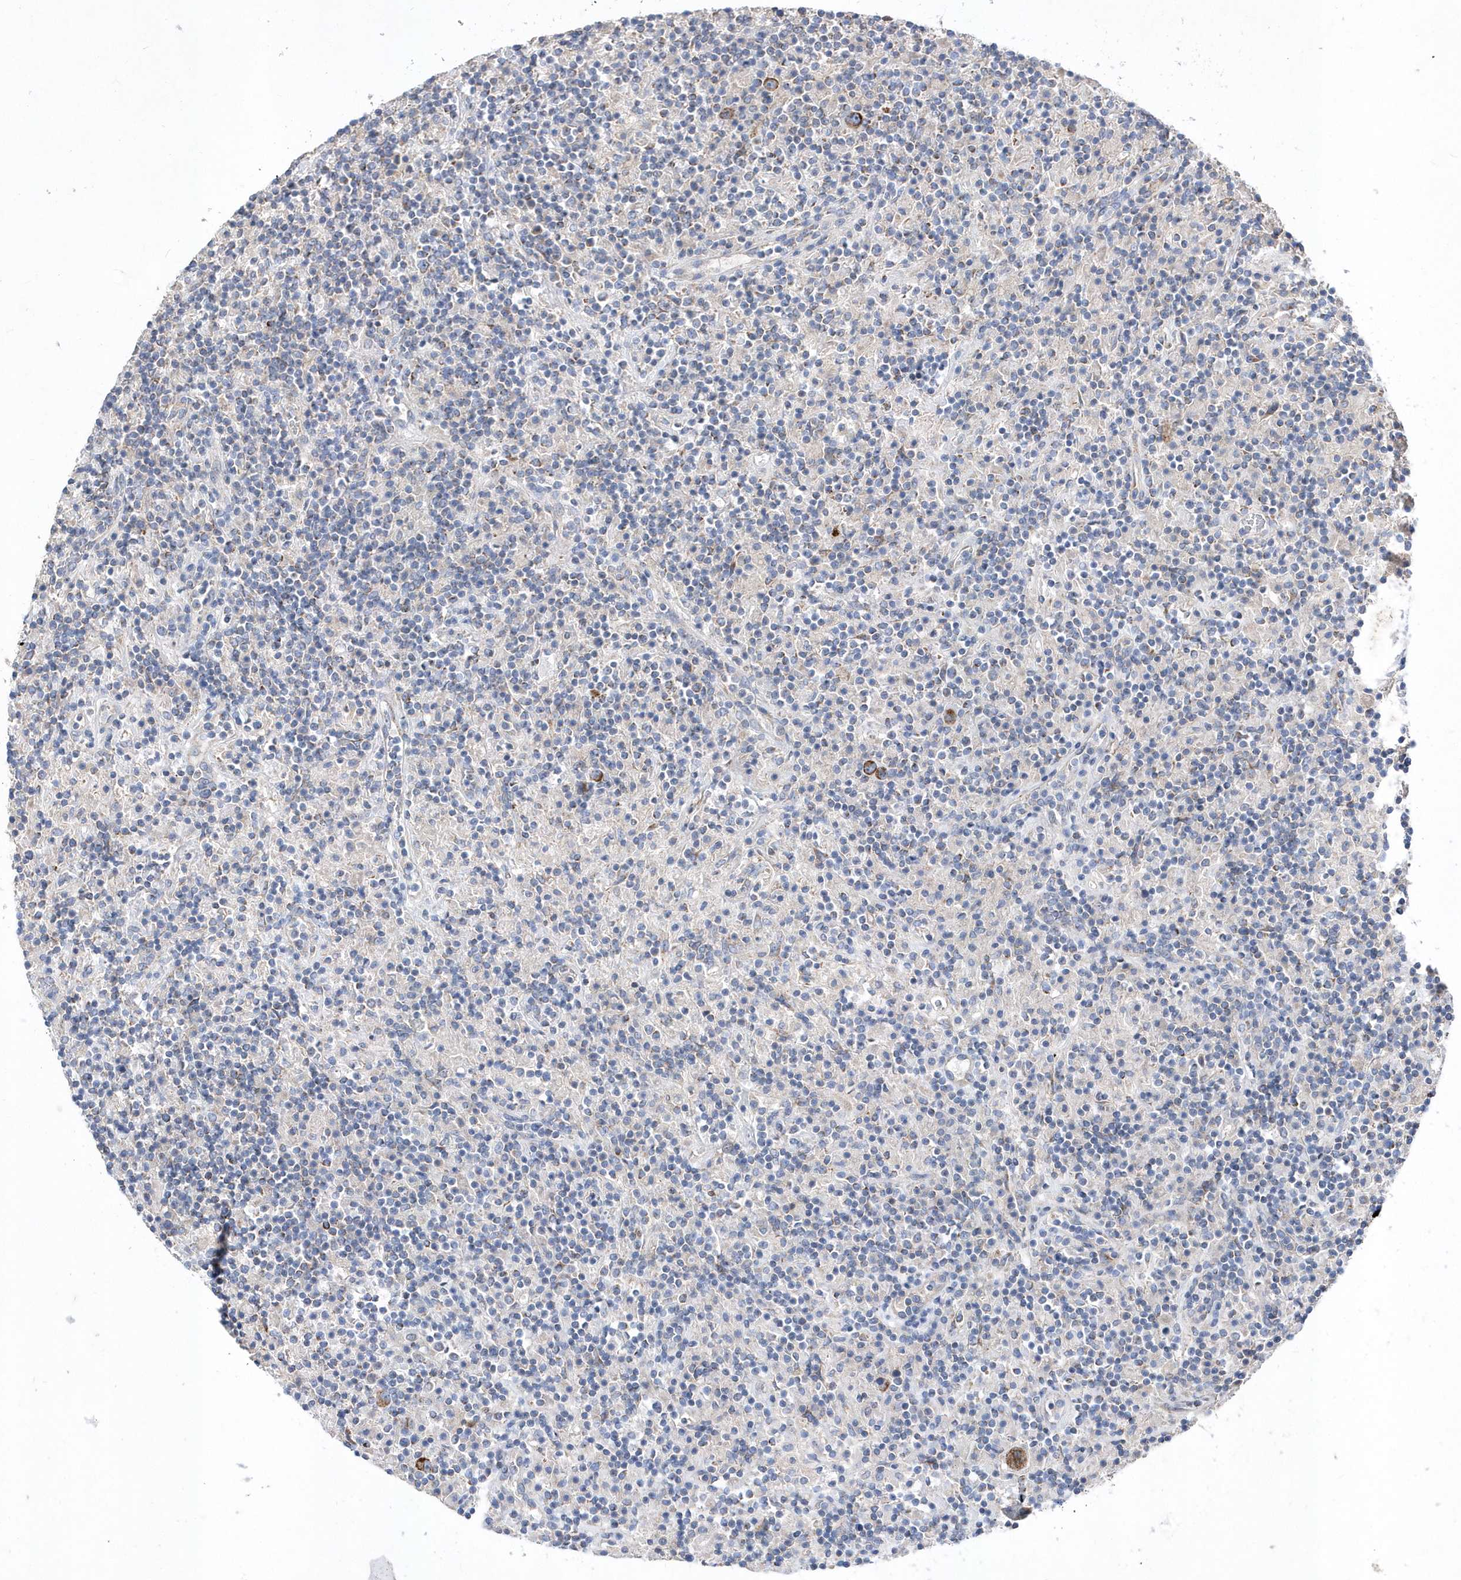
{"staining": {"intensity": "moderate", "quantity": ">75%", "location": "cytoplasmic/membranous"}, "tissue": "lymphoma", "cell_type": "Tumor cells", "image_type": "cancer", "snomed": [{"axis": "morphology", "description": "Hodgkin's disease, NOS"}, {"axis": "topography", "description": "Lymph node"}], "caption": "DAB immunohistochemical staining of human lymphoma shows moderate cytoplasmic/membranous protein positivity in approximately >75% of tumor cells.", "gene": "METTL8", "patient": {"sex": "male", "age": 70}}